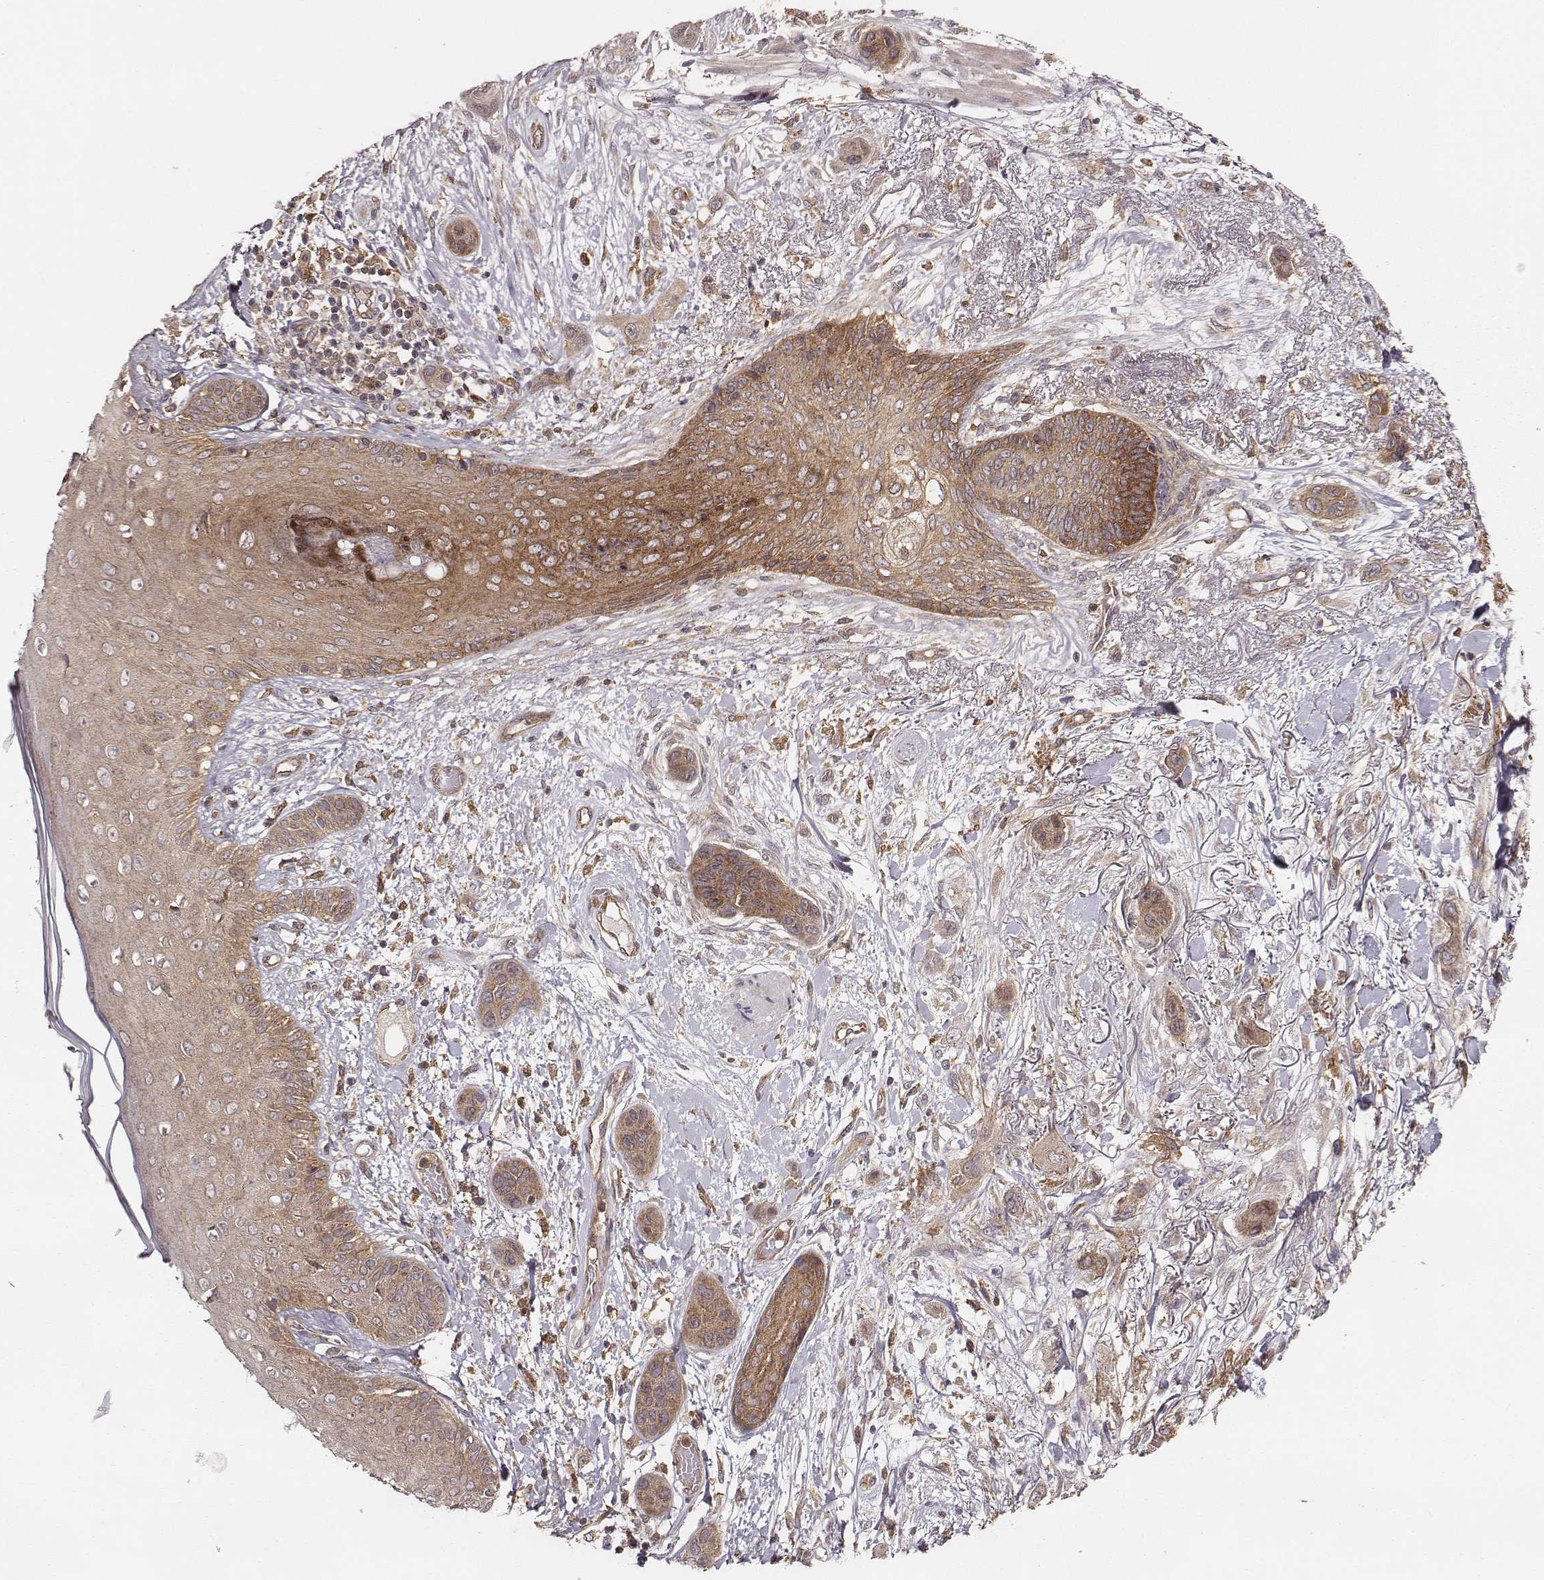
{"staining": {"intensity": "moderate", "quantity": ">75%", "location": "cytoplasmic/membranous"}, "tissue": "skin cancer", "cell_type": "Tumor cells", "image_type": "cancer", "snomed": [{"axis": "morphology", "description": "Squamous cell carcinoma, NOS"}, {"axis": "topography", "description": "Skin"}], "caption": "Protein staining shows moderate cytoplasmic/membranous staining in approximately >75% of tumor cells in skin cancer (squamous cell carcinoma). (DAB IHC with brightfield microscopy, high magnification).", "gene": "VPS26A", "patient": {"sex": "male", "age": 79}}